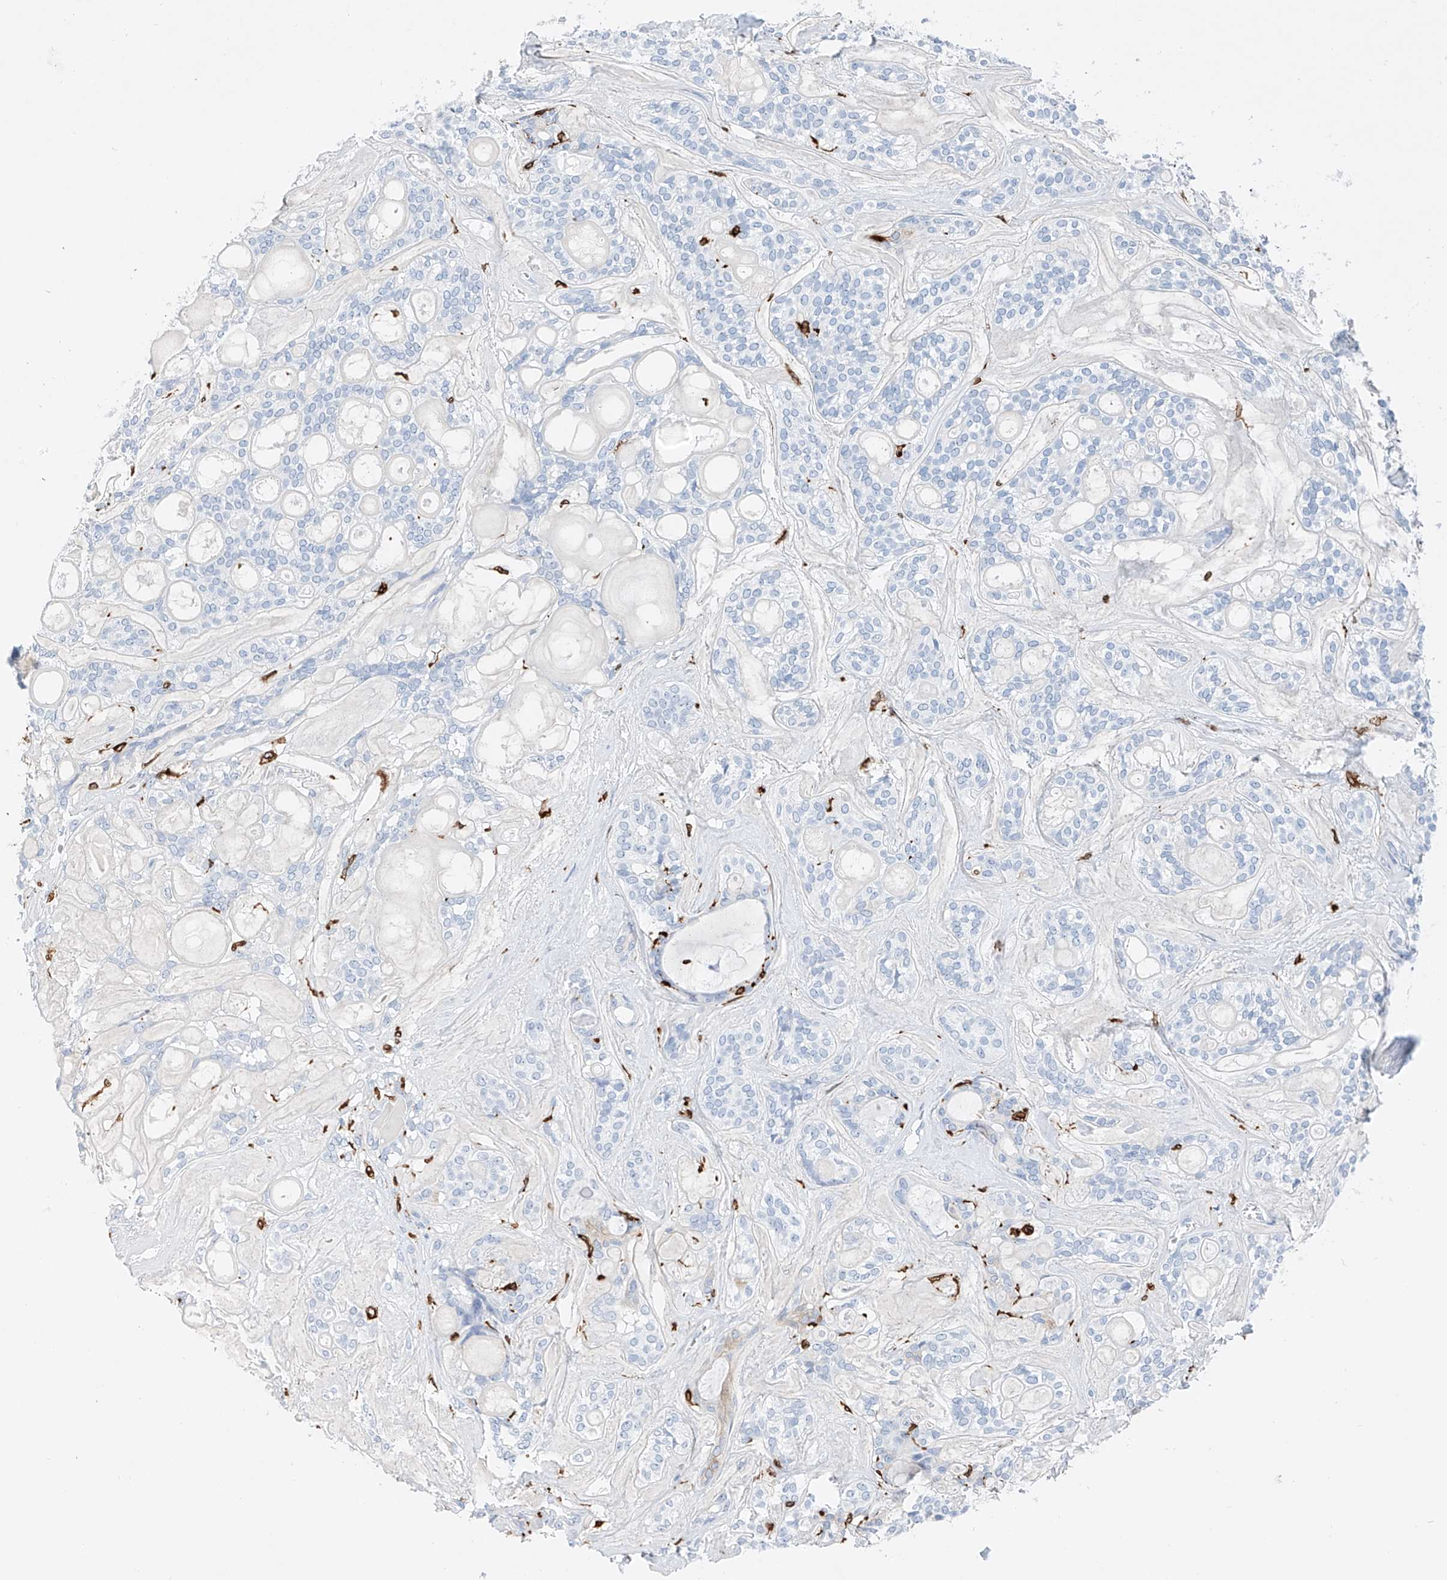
{"staining": {"intensity": "negative", "quantity": "none", "location": "none"}, "tissue": "head and neck cancer", "cell_type": "Tumor cells", "image_type": "cancer", "snomed": [{"axis": "morphology", "description": "Adenocarcinoma, NOS"}, {"axis": "topography", "description": "Head-Neck"}], "caption": "The photomicrograph shows no staining of tumor cells in adenocarcinoma (head and neck). Brightfield microscopy of immunohistochemistry stained with DAB (brown) and hematoxylin (blue), captured at high magnification.", "gene": "TBXAS1", "patient": {"sex": "male", "age": 66}}